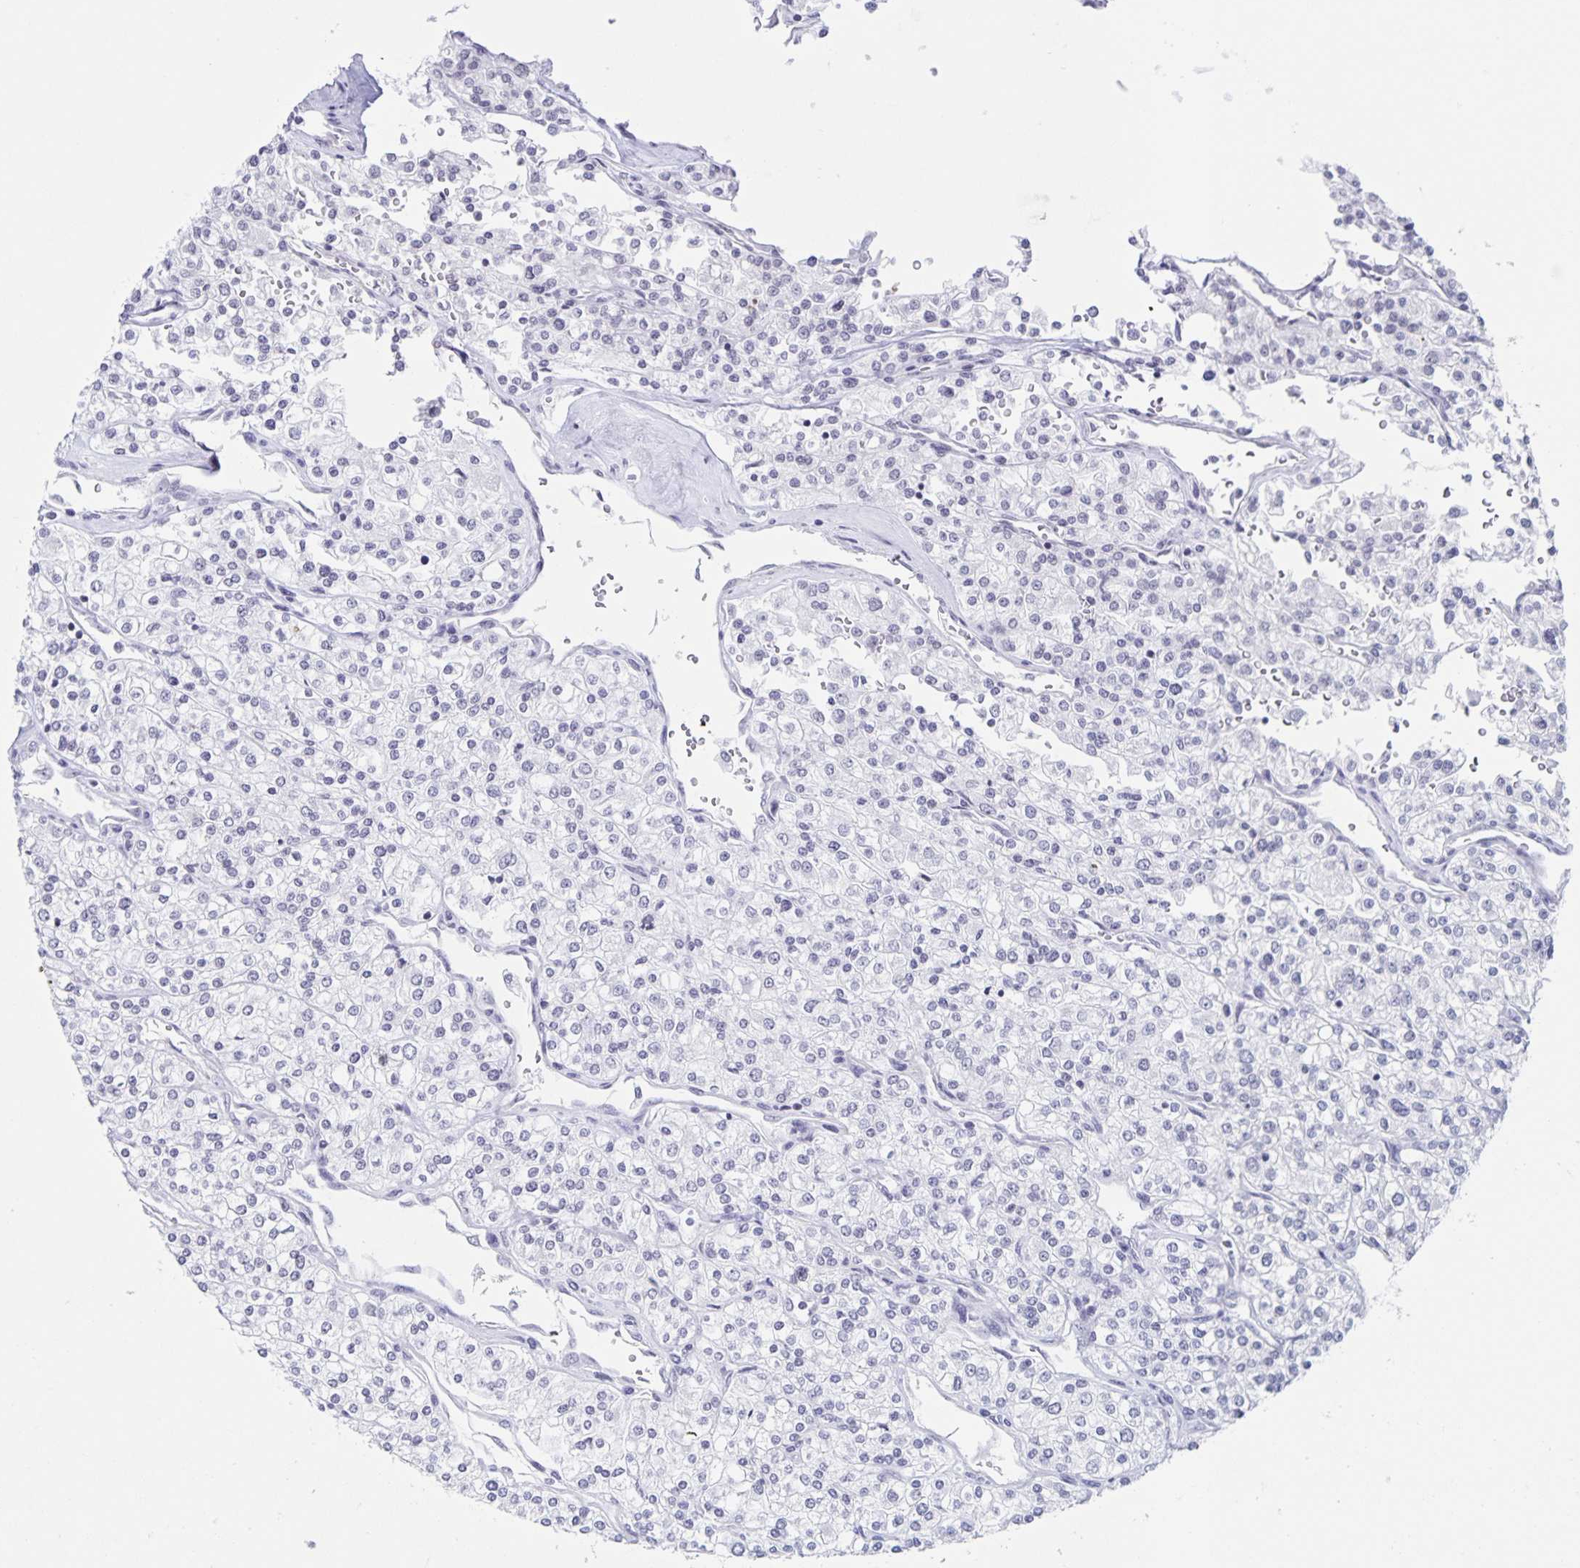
{"staining": {"intensity": "negative", "quantity": "none", "location": "none"}, "tissue": "renal cancer", "cell_type": "Tumor cells", "image_type": "cancer", "snomed": [{"axis": "morphology", "description": "Adenocarcinoma, NOS"}, {"axis": "topography", "description": "Kidney"}], "caption": "High power microscopy image of an immunohistochemistry (IHC) histopathology image of renal adenocarcinoma, revealing no significant staining in tumor cells. (DAB immunohistochemistry with hematoxylin counter stain).", "gene": "LCE6A", "patient": {"sex": "male", "age": 80}}